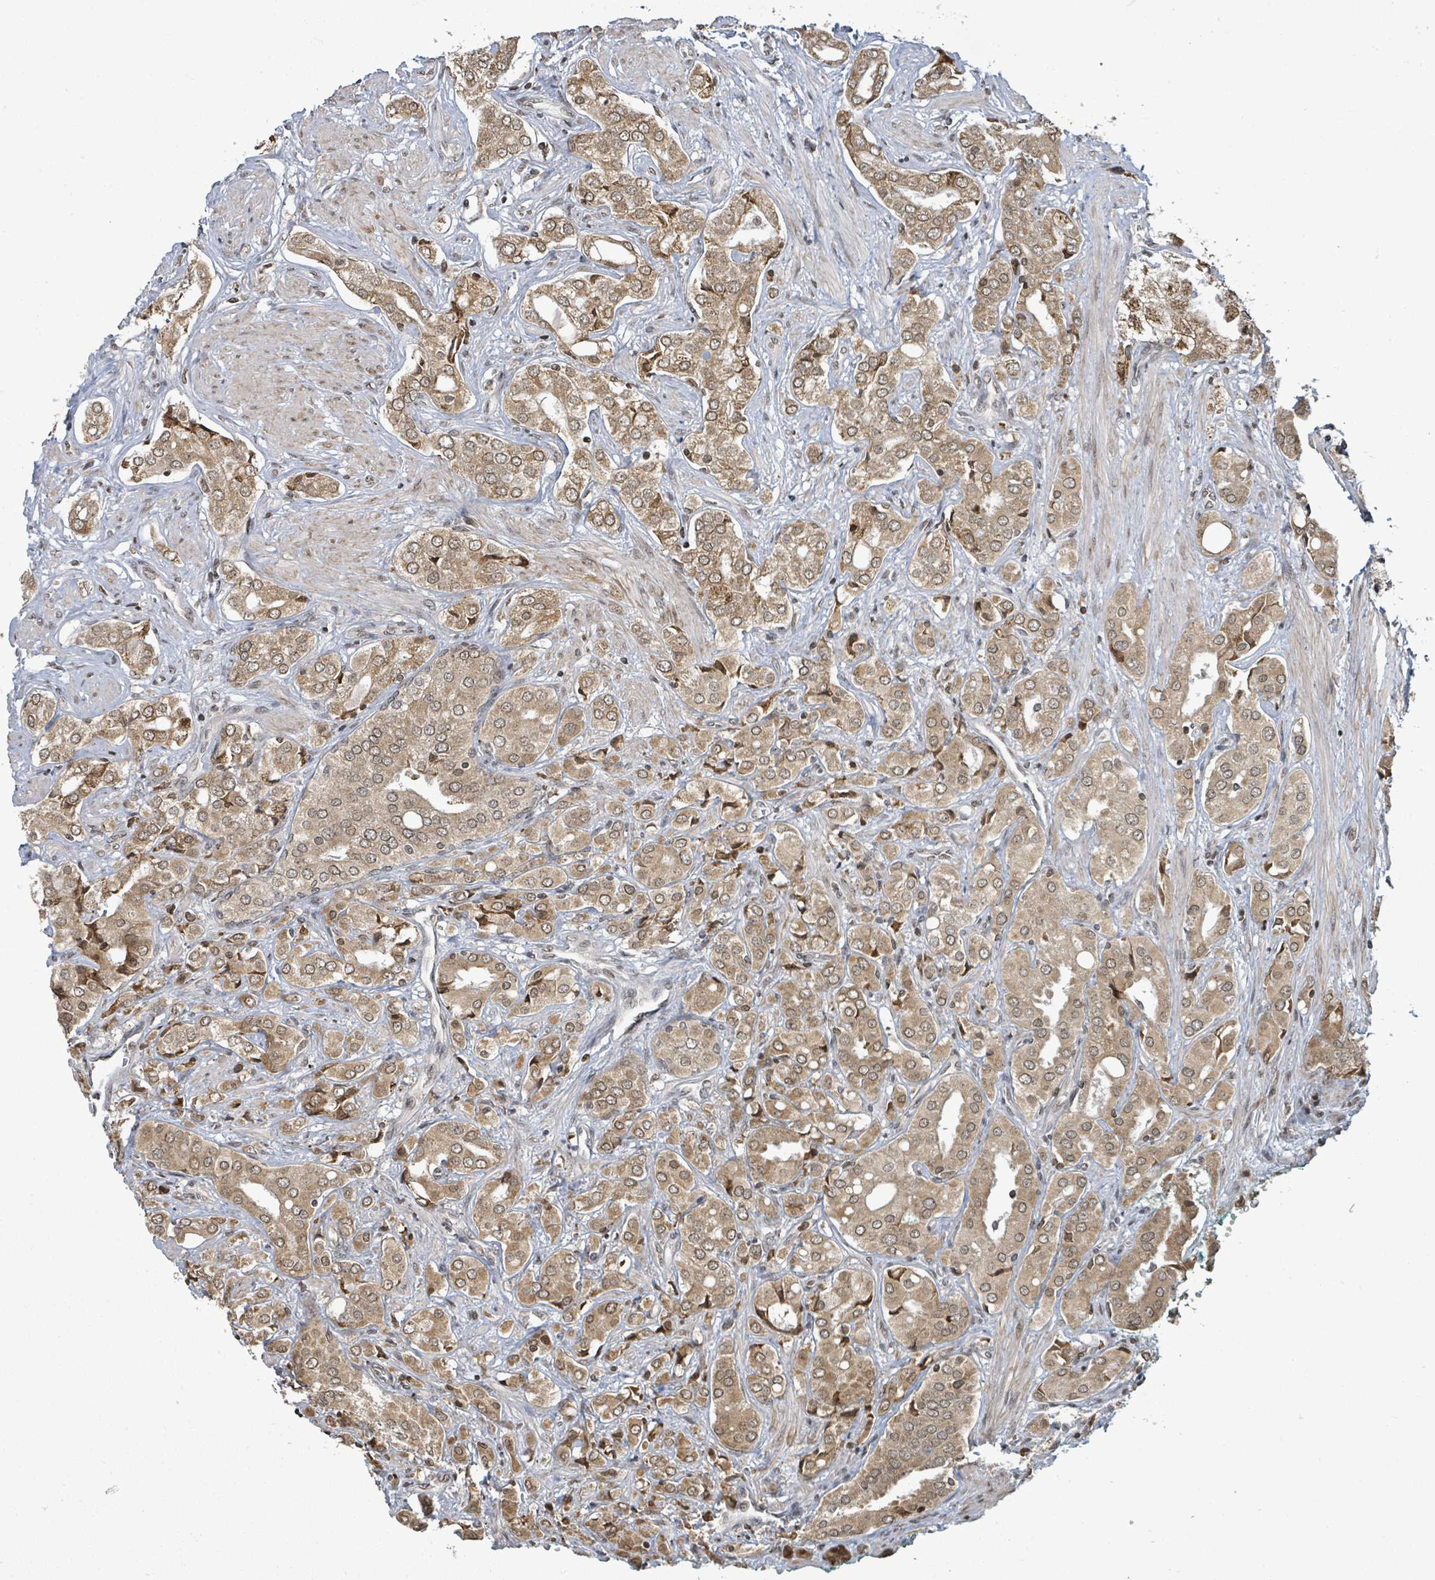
{"staining": {"intensity": "moderate", "quantity": ">75%", "location": "cytoplasmic/membranous,nuclear"}, "tissue": "prostate cancer", "cell_type": "Tumor cells", "image_type": "cancer", "snomed": [{"axis": "morphology", "description": "Adenocarcinoma, High grade"}, {"axis": "topography", "description": "Prostate"}], "caption": "Prostate cancer (high-grade adenocarcinoma) stained with a brown dye reveals moderate cytoplasmic/membranous and nuclear positive expression in about >75% of tumor cells.", "gene": "SBF2", "patient": {"sex": "male", "age": 71}}